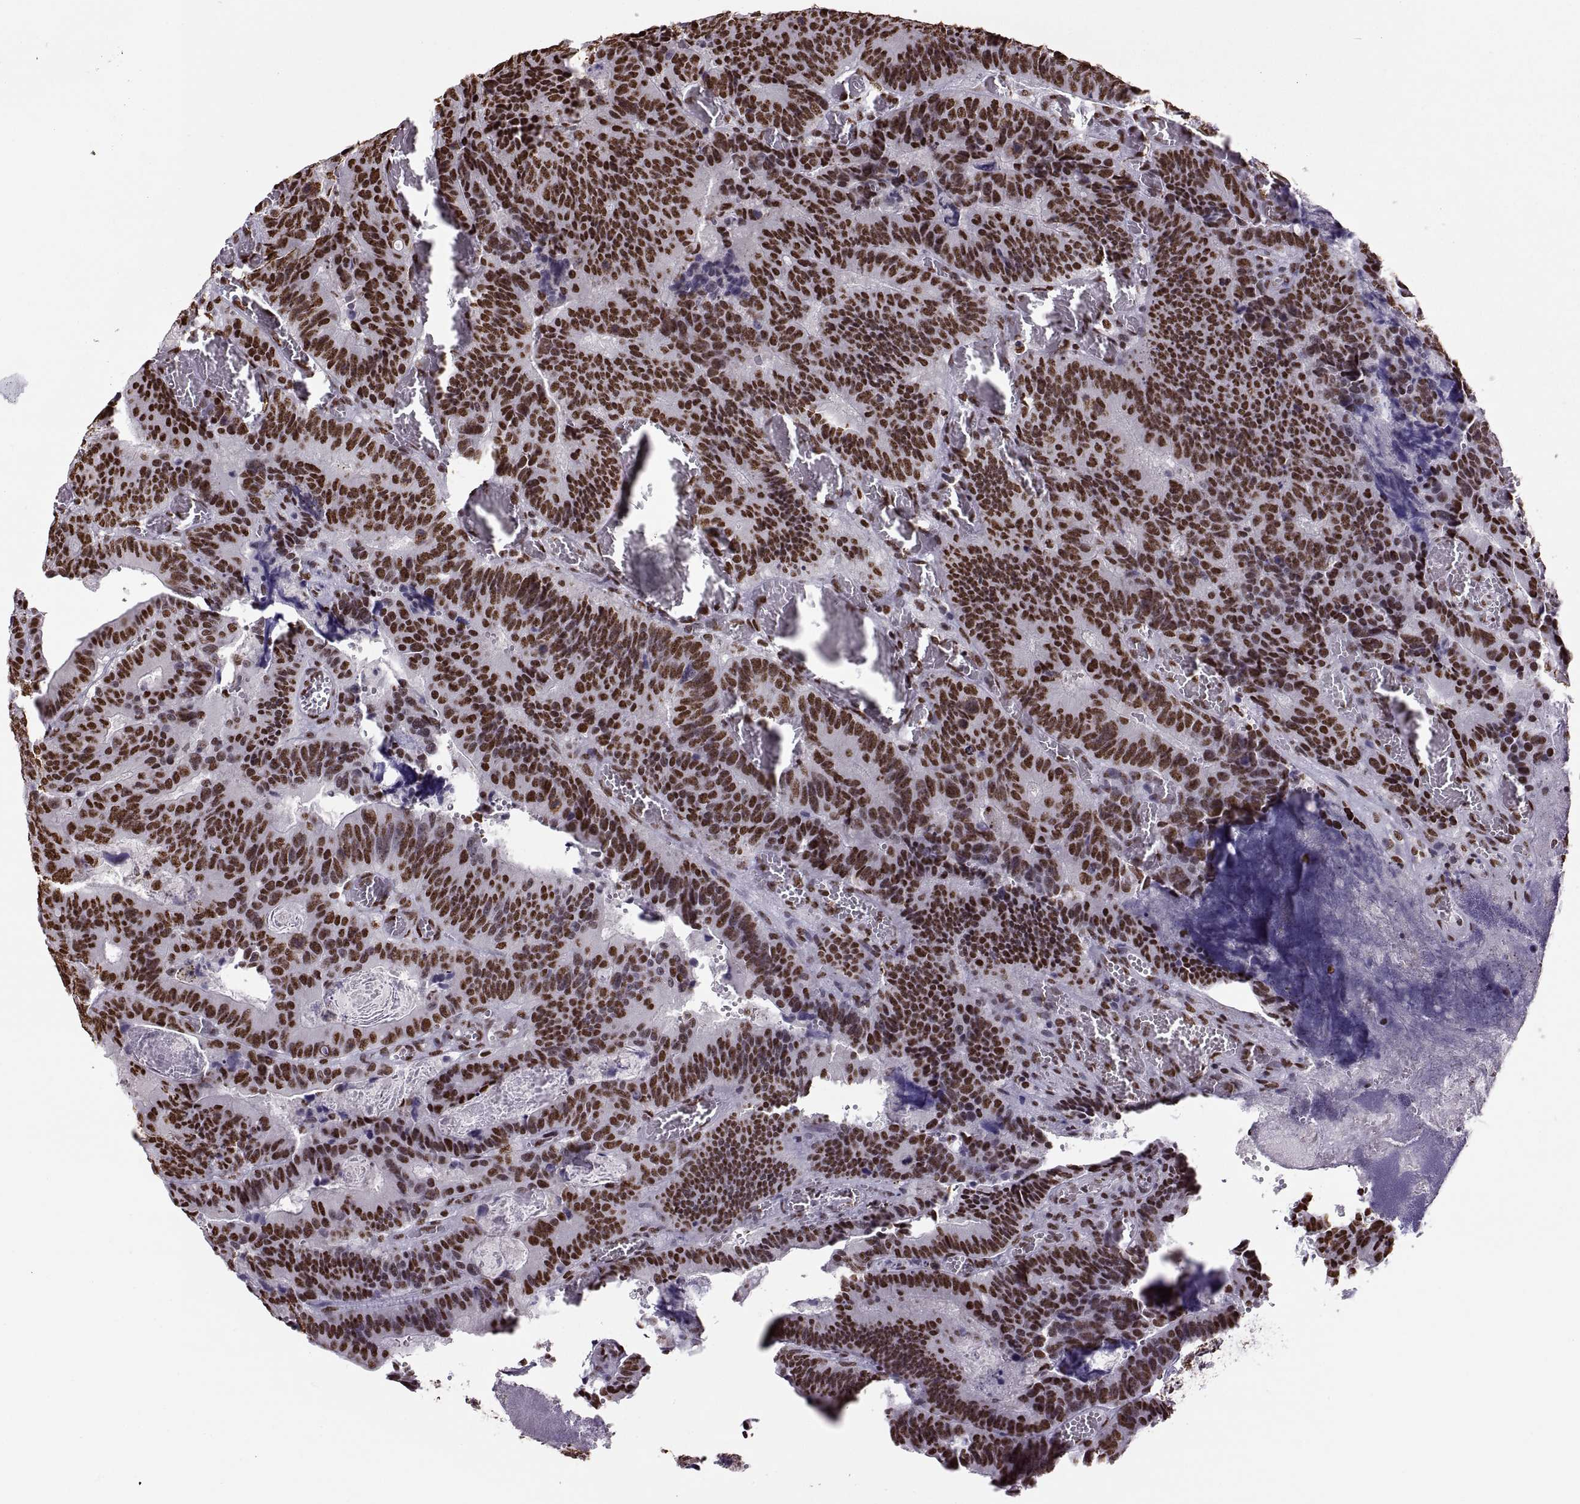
{"staining": {"intensity": "strong", "quantity": ">75%", "location": "nuclear"}, "tissue": "colorectal cancer", "cell_type": "Tumor cells", "image_type": "cancer", "snomed": [{"axis": "morphology", "description": "Adenocarcinoma, NOS"}, {"axis": "topography", "description": "Colon"}], "caption": "Colorectal cancer tissue demonstrates strong nuclear staining in approximately >75% of tumor cells", "gene": "SNAI1", "patient": {"sex": "female", "age": 82}}